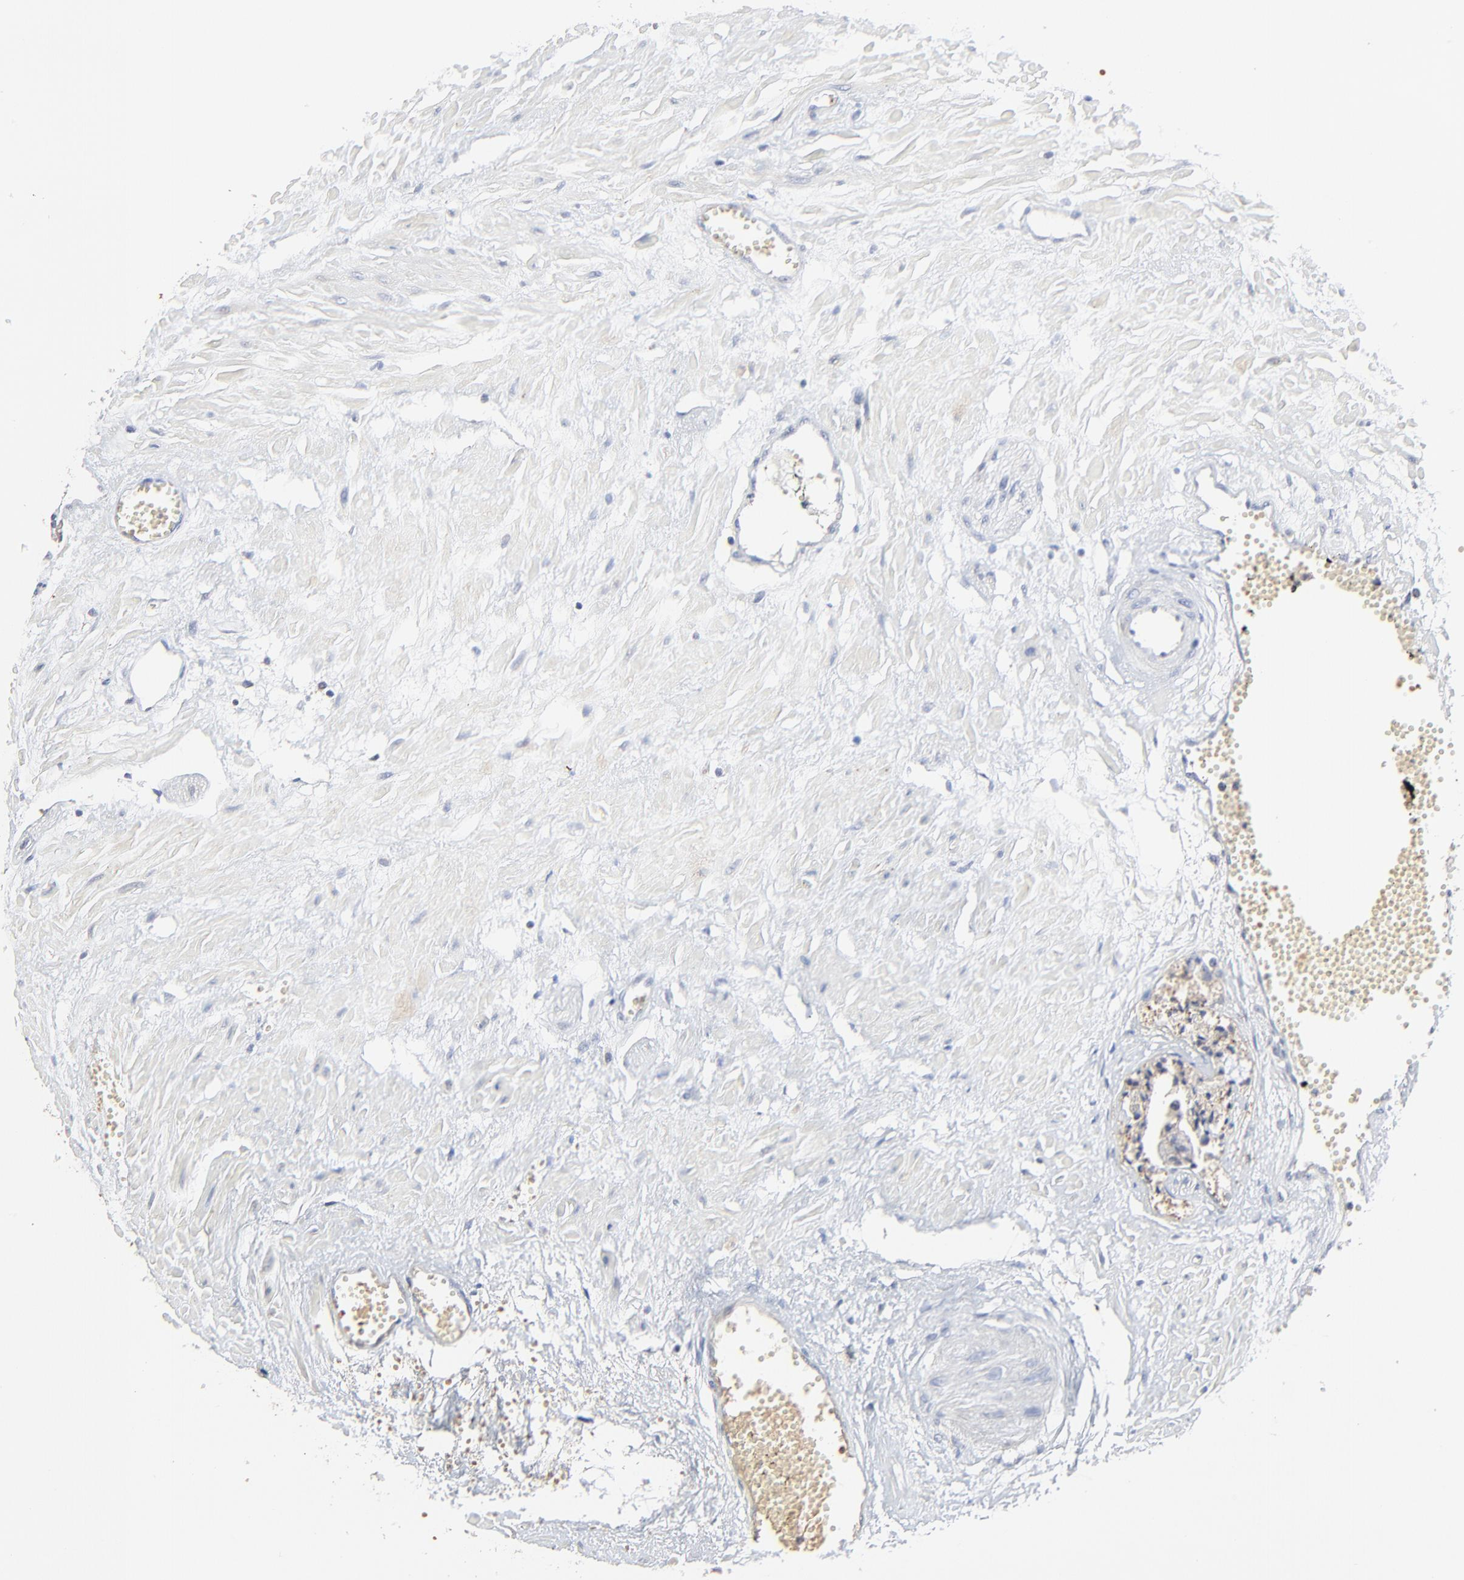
{"staining": {"intensity": "weak", "quantity": ">75%", "location": "cytoplasmic/membranous"}, "tissue": "prostate cancer", "cell_type": "Tumor cells", "image_type": "cancer", "snomed": [{"axis": "morphology", "description": "Adenocarcinoma, High grade"}, {"axis": "topography", "description": "Prostate"}], "caption": "Protein expression analysis of human high-grade adenocarcinoma (prostate) reveals weak cytoplasmic/membranous positivity in approximately >75% of tumor cells.", "gene": "FANCB", "patient": {"sex": "male", "age": 56}}